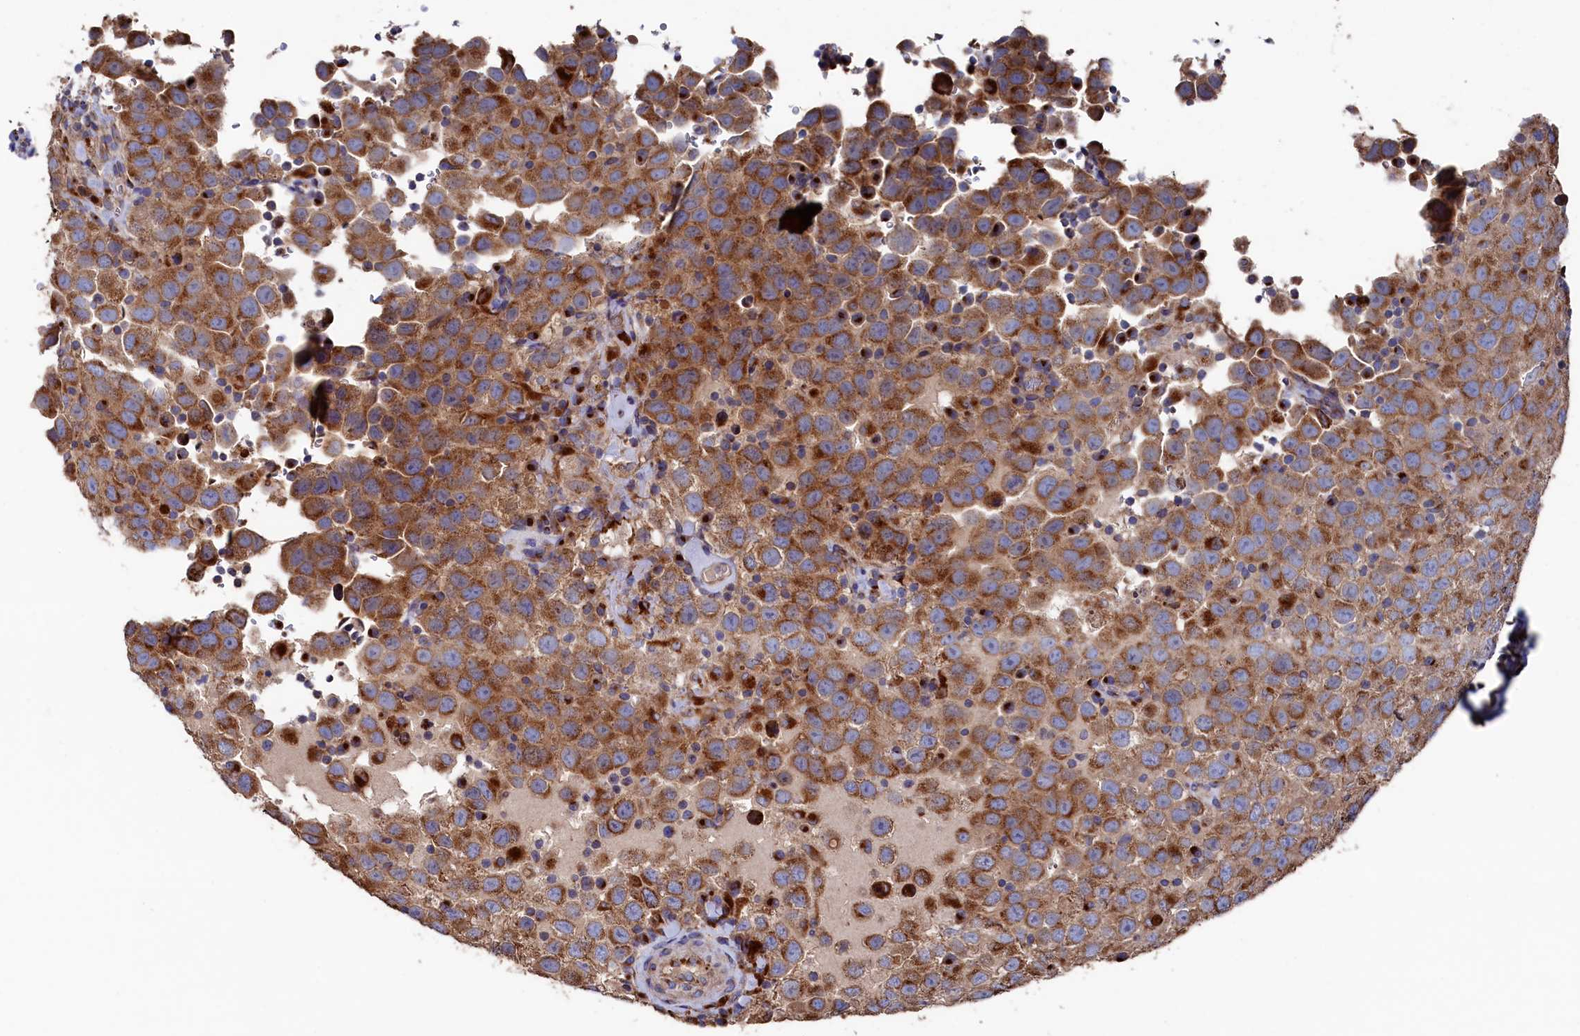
{"staining": {"intensity": "moderate", "quantity": ">75%", "location": "cytoplasmic/membranous"}, "tissue": "testis cancer", "cell_type": "Tumor cells", "image_type": "cancer", "snomed": [{"axis": "morphology", "description": "Seminoma, NOS"}, {"axis": "topography", "description": "Testis"}], "caption": "There is medium levels of moderate cytoplasmic/membranous expression in tumor cells of testis cancer (seminoma), as demonstrated by immunohistochemical staining (brown color).", "gene": "PRRC1", "patient": {"sex": "male", "age": 41}}